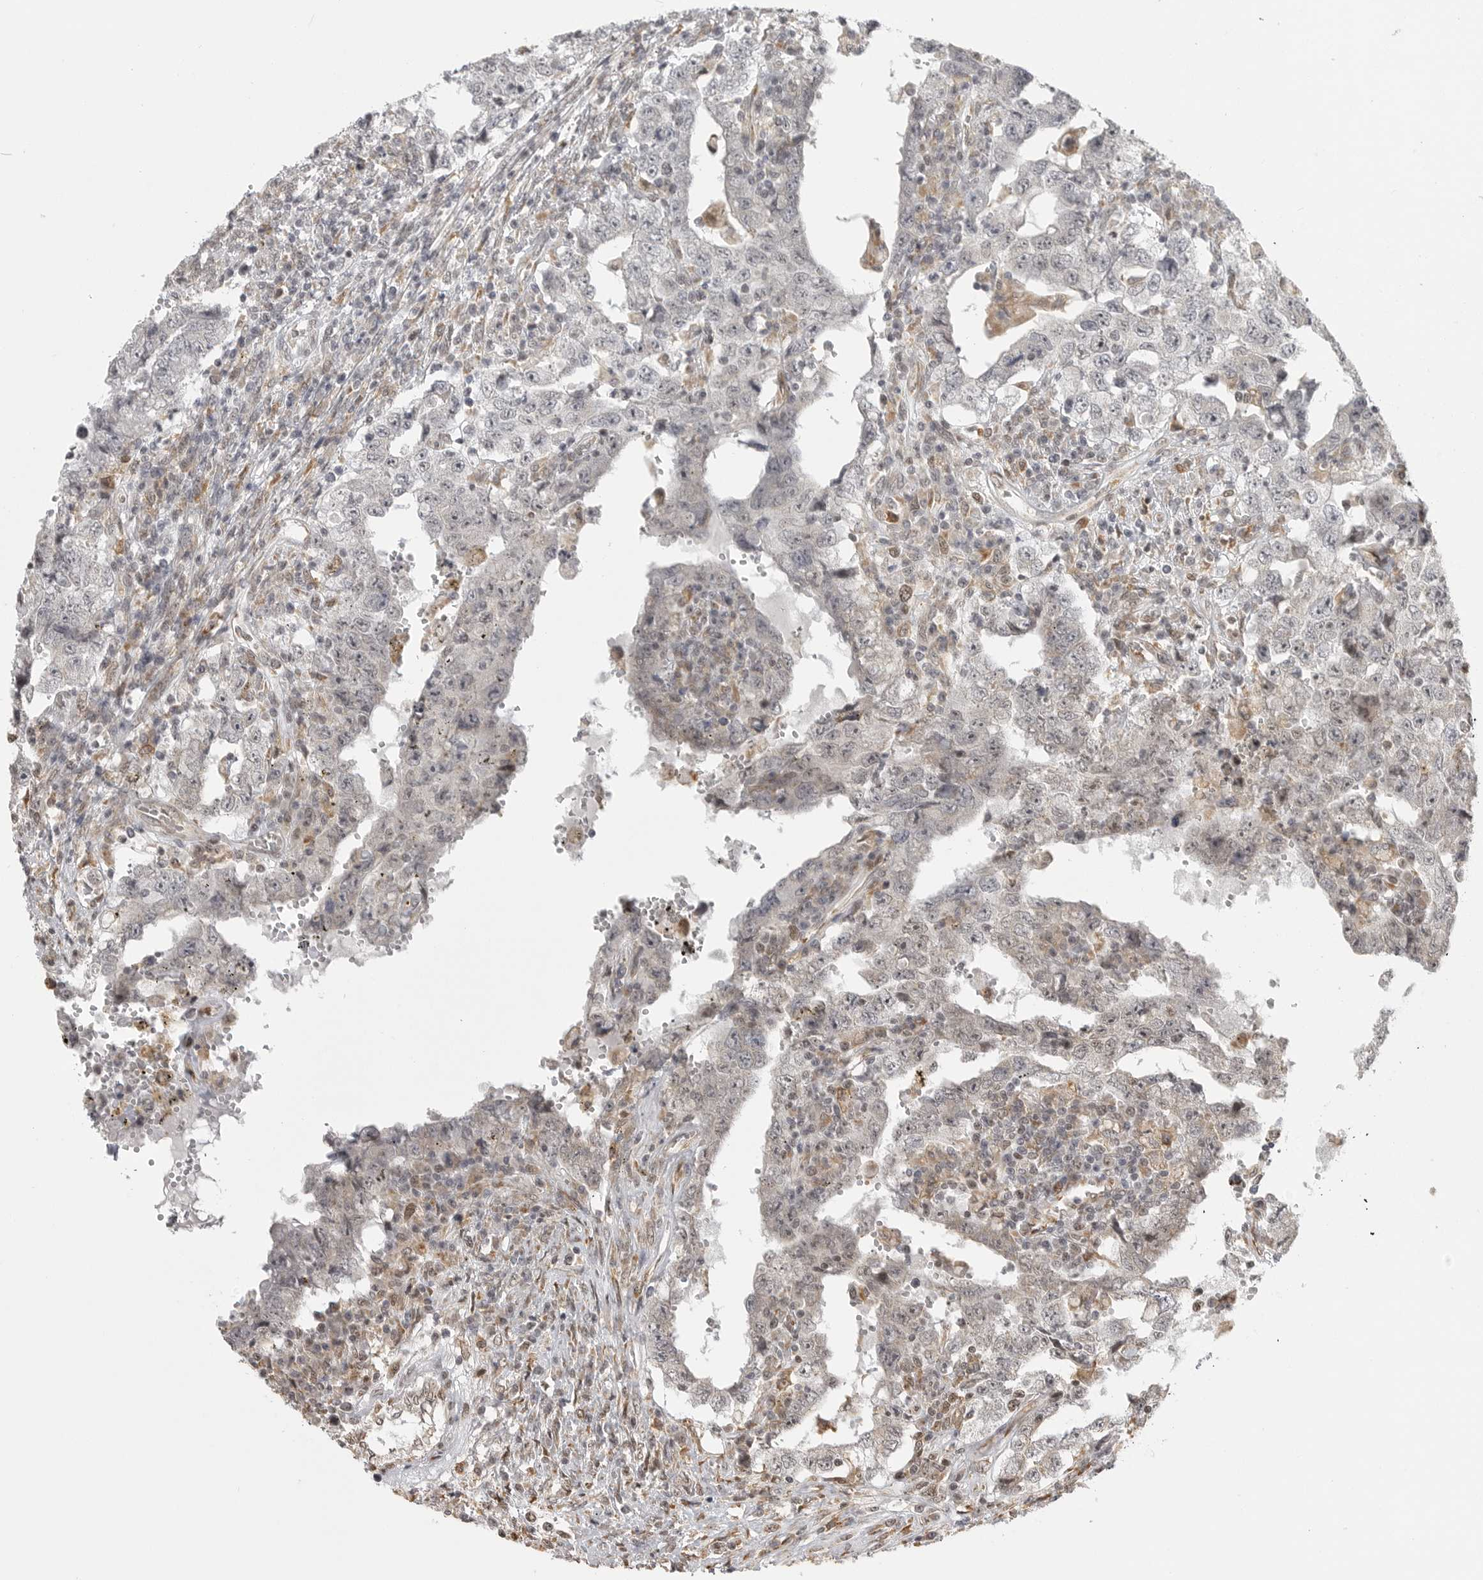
{"staining": {"intensity": "negative", "quantity": "none", "location": "none"}, "tissue": "testis cancer", "cell_type": "Tumor cells", "image_type": "cancer", "snomed": [{"axis": "morphology", "description": "Carcinoma, Embryonal, NOS"}, {"axis": "topography", "description": "Testis"}], "caption": "Embryonal carcinoma (testis) was stained to show a protein in brown. There is no significant expression in tumor cells.", "gene": "ISG20L2", "patient": {"sex": "male", "age": 26}}